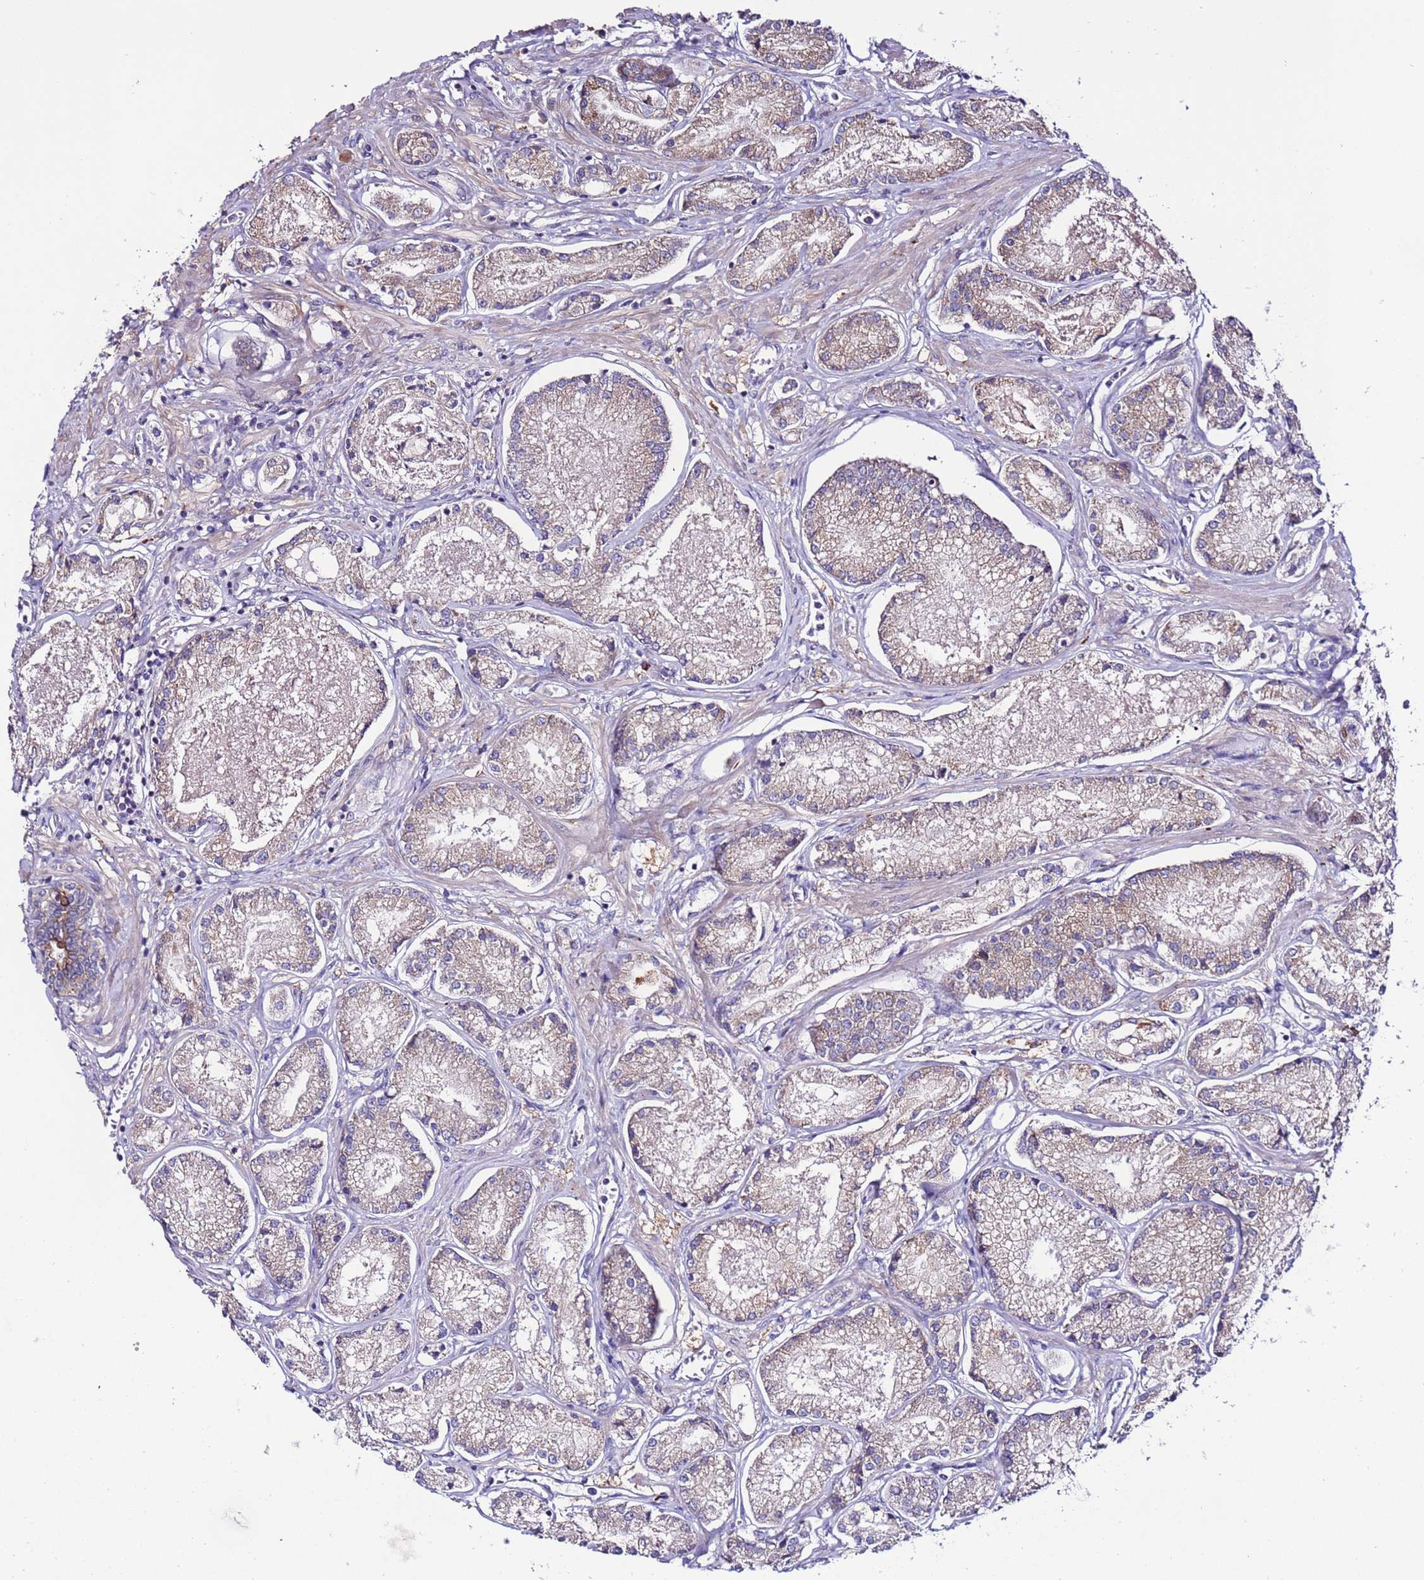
{"staining": {"intensity": "weak", "quantity": "<25%", "location": "cytoplasmic/membranous"}, "tissue": "prostate cancer", "cell_type": "Tumor cells", "image_type": "cancer", "snomed": [{"axis": "morphology", "description": "Adenocarcinoma, NOS"}, {"axis": "topography", "description": "Prostate and seminal vesicle, NOS"}], "caption": "There is no significant staining in tumor cells of prostate cancer.", "gene": "SPCS1", "patient": {"sex": "male", "age": 76}}